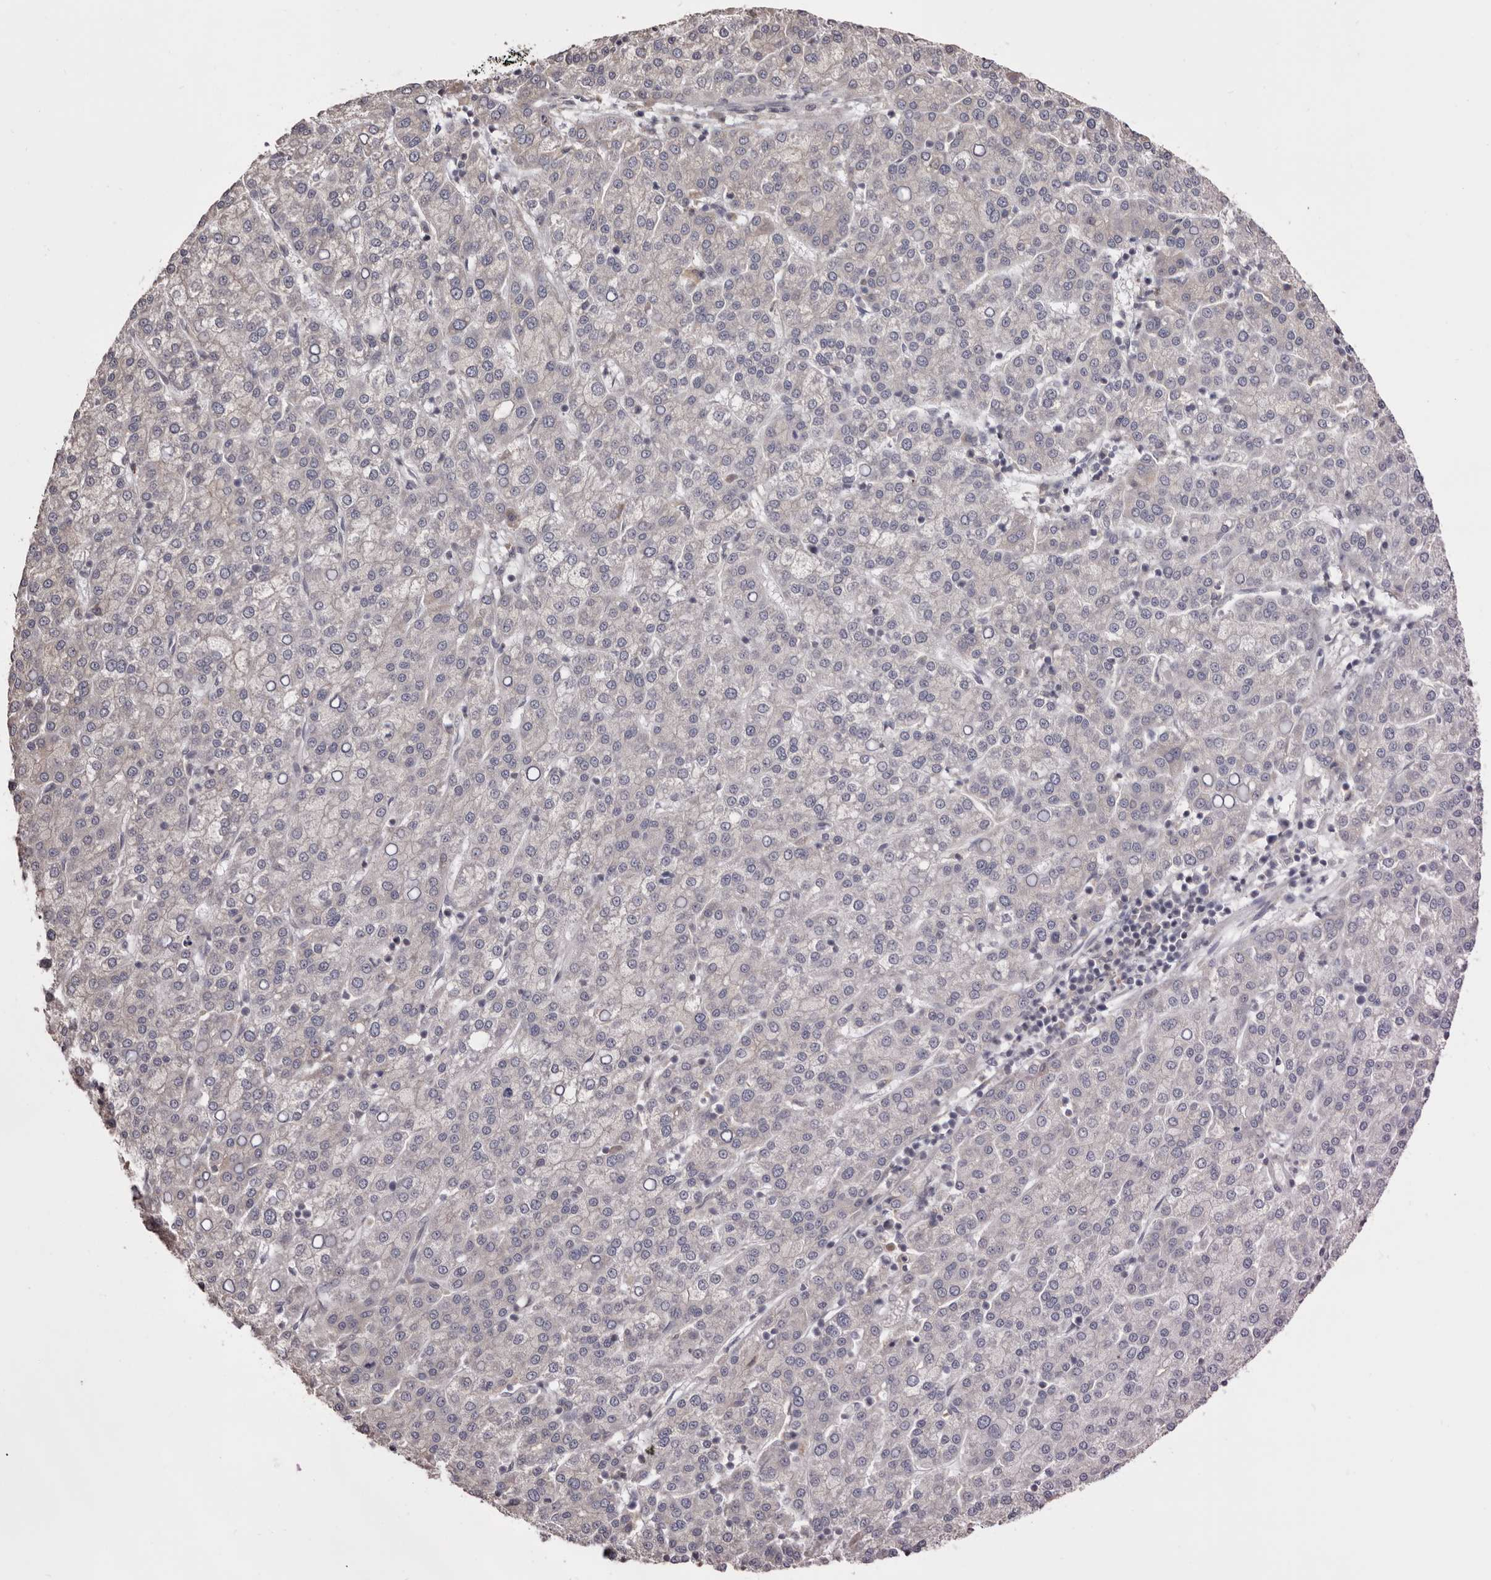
{"staining": {"intensity": "negative", "quantity": "none", "location": "none"}, "tissue": "liver cancer", "cell_type": "Tumor cells", "image_type": "cancer", "snomed": [{"axis": "morphology", "description": "Carcinoma, Hepatocellular, NOS"}, {"axis": "topography", "description": "Liver"}], "caption": "The immunohistochemistry histopathology image has no significant positivity in tumor cells of liver hepatocellular carcinoma tissue.", "gene": "PIGX", "patient": {"sex": "female", "age": 58}}